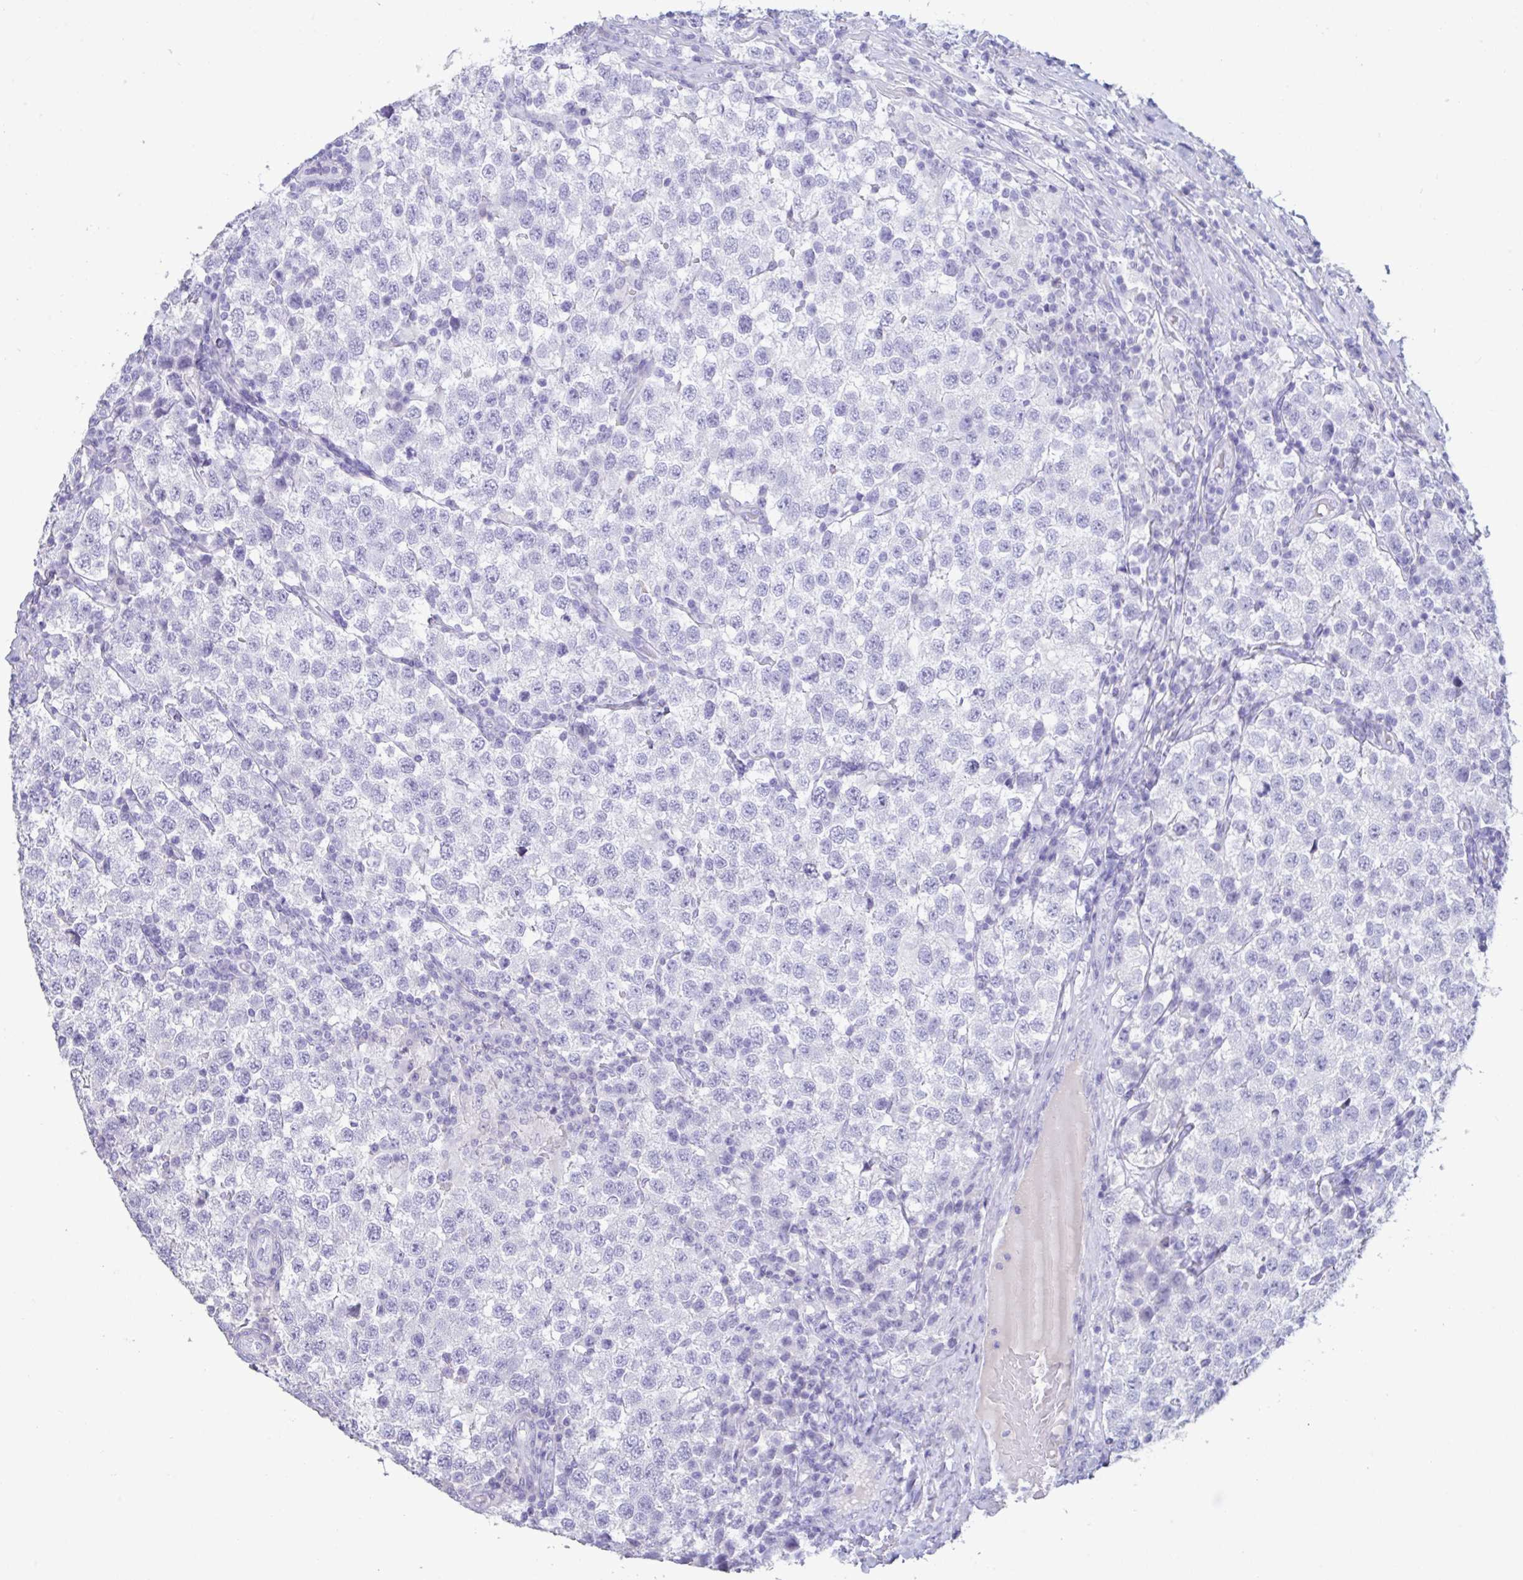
{"staining": {"intensity": "negative", "quantity": "none", "location": "none"}, "tissue": "testis cancer", "cell_type": "Tumor cells", "image_type": "cancer", "snomed": [{"axis": "morphology", "description": "Seminoma, NOS"}, {"axis": "topography", "description": "Testis"}], "caption": "This is a photomicrograph of immunohistochemistry staining of testis cancer, which shows no positivity in tumor cells.", "gene": "TNNC1", "patient": {"sex": "male", "age": 34}}